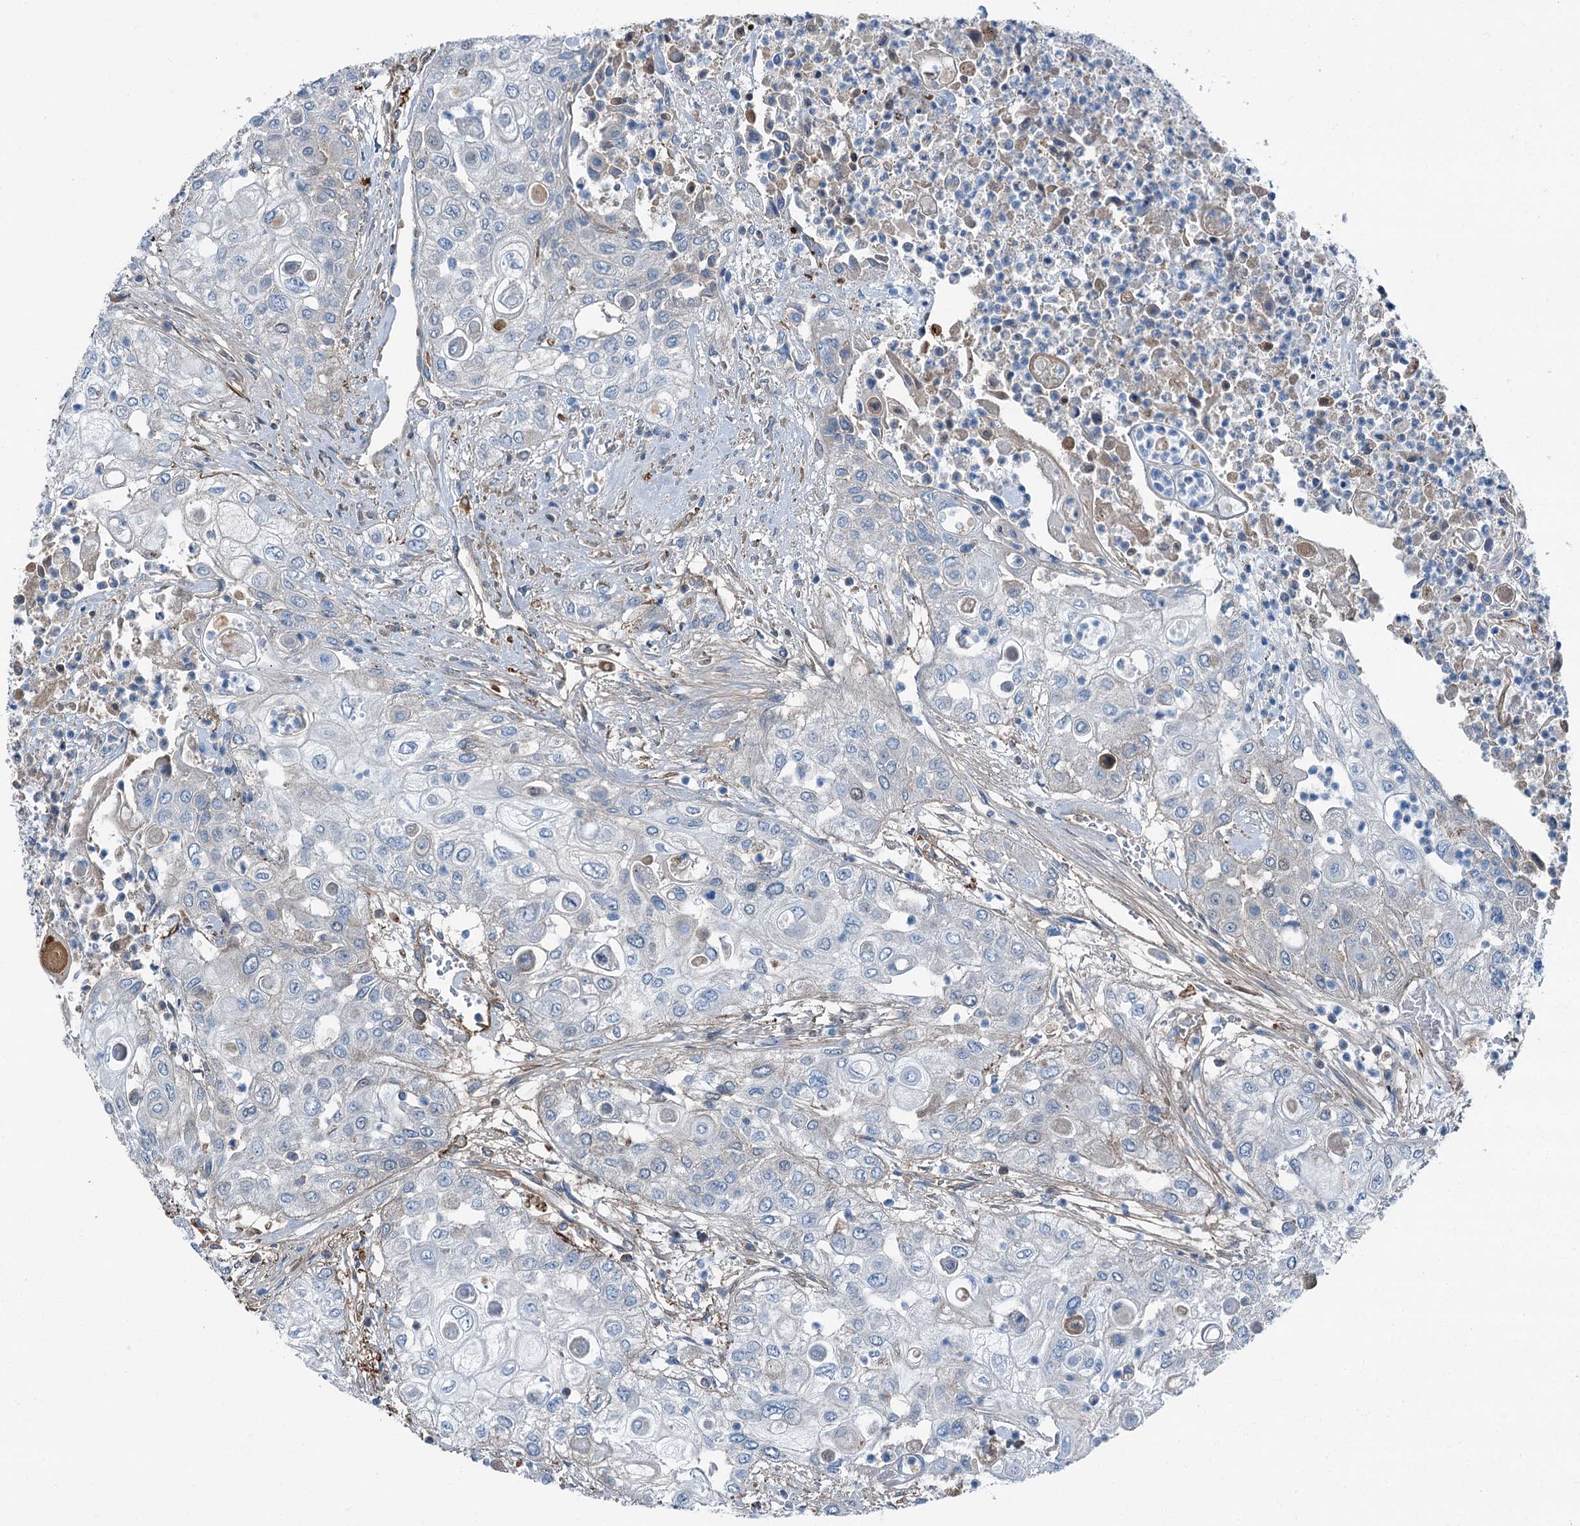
{"staining": {"intensity": "negative", "quantity": "none", "location": "none"}, "tissue": "urothelial cancer", "cell_type": "Tumor cells", "image_type": "cancer", "snomed": [{"axis": "morphology", "description": "Urothelial carcinoma, High grade"}, {"axis": "topography", "description": "Urinary bladder"}], "caption": "Immunohistochemistry (IHC) micrograph of urothelial carcinoma (high-grade) stained for a protein (brown), which reveals no staining in tumor cells.", "gene": "AXL", "patient": {"sex": "female", "age": 79}}